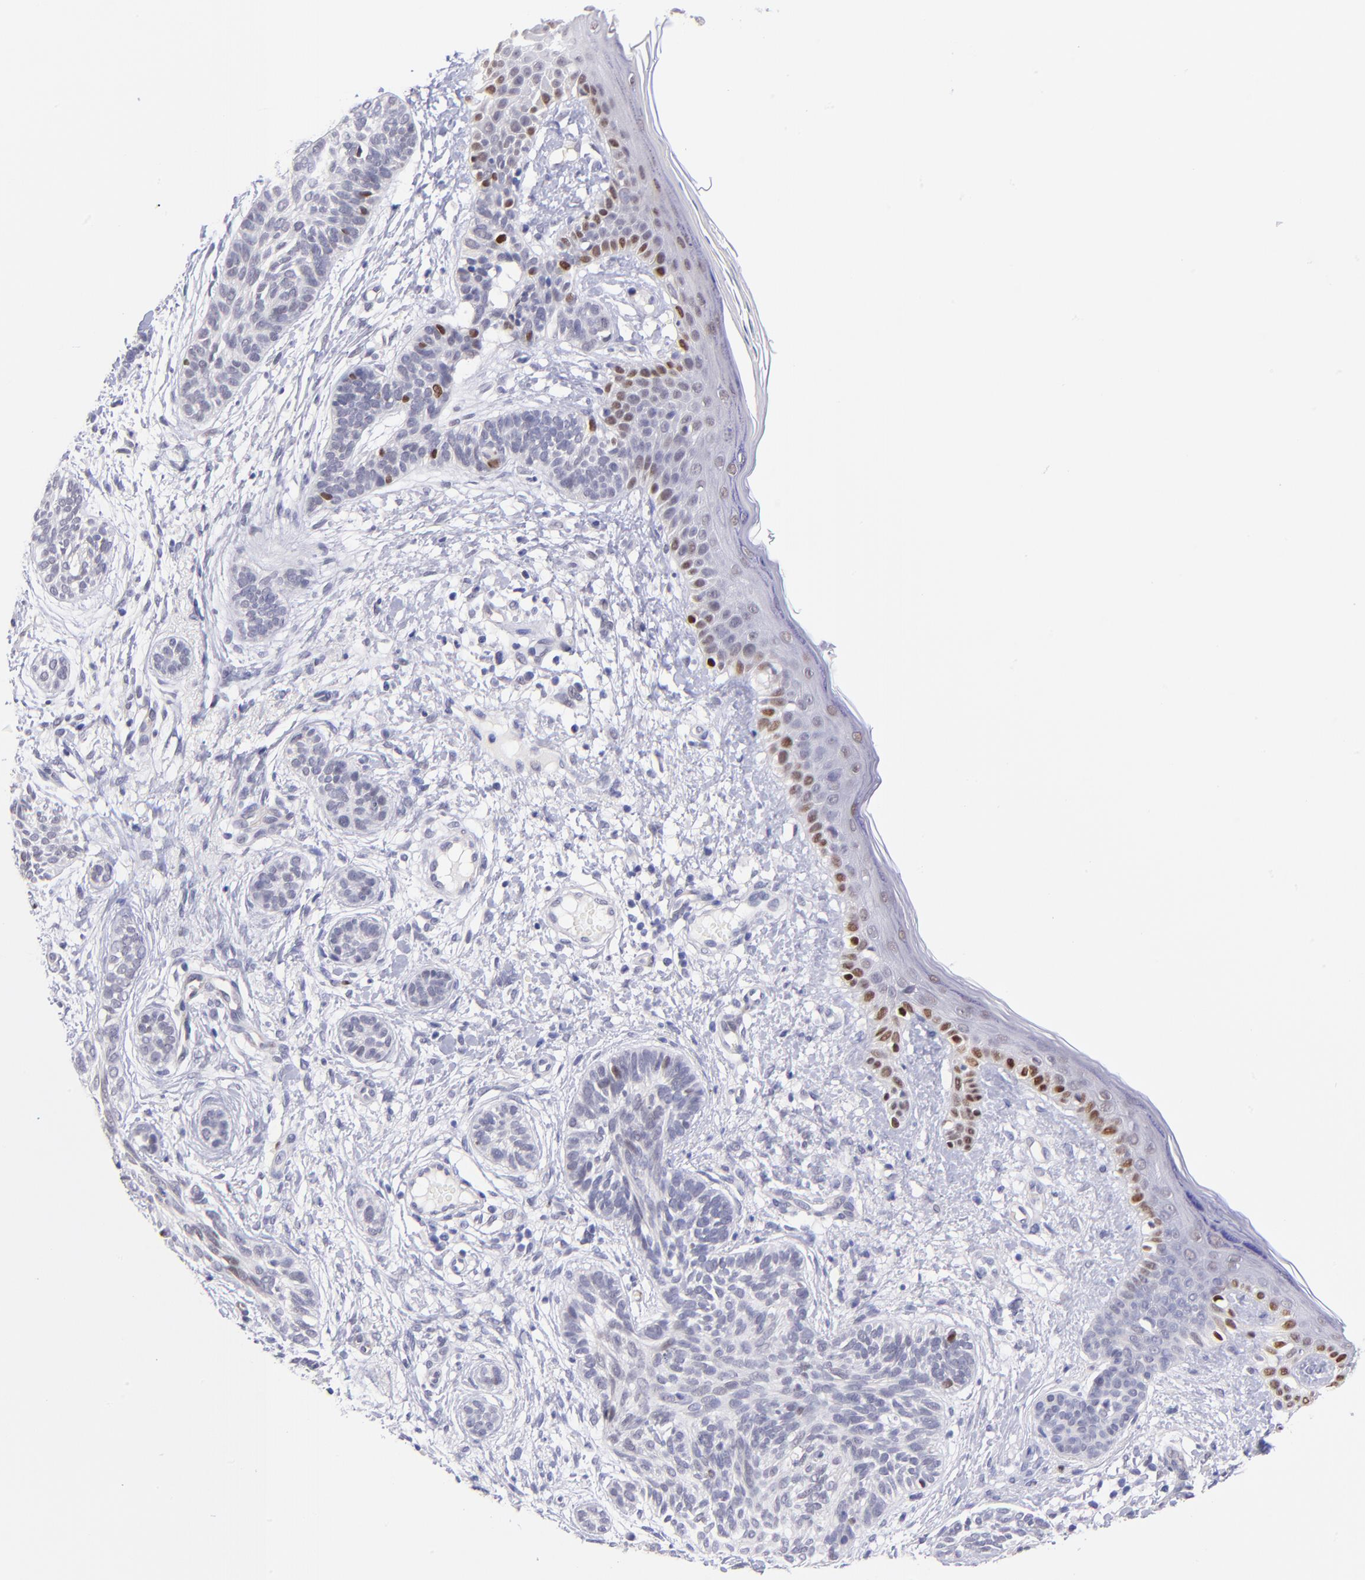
{"staining": {"intensity": "weak", "quantity": "<25%", "location": "nuclear"}, "tissue": "skin cancer", "cell_type": "Tumor cells", "image_type": "cancer", "snomed": [{"axis": "morphology", "description": "Normal tissue, NOS"}, {"axis": "morphology", "description": "Basal cell carcinoma"}, {"axis": "topography", "description": "Skin"}], "caption": "Immunohistochemical staining of human basal cell carcinoma (skin) demonstrates no significant expression in tumor cells.", "gene": "SOX6", "patient": {"sex": "male", "age": 63}}